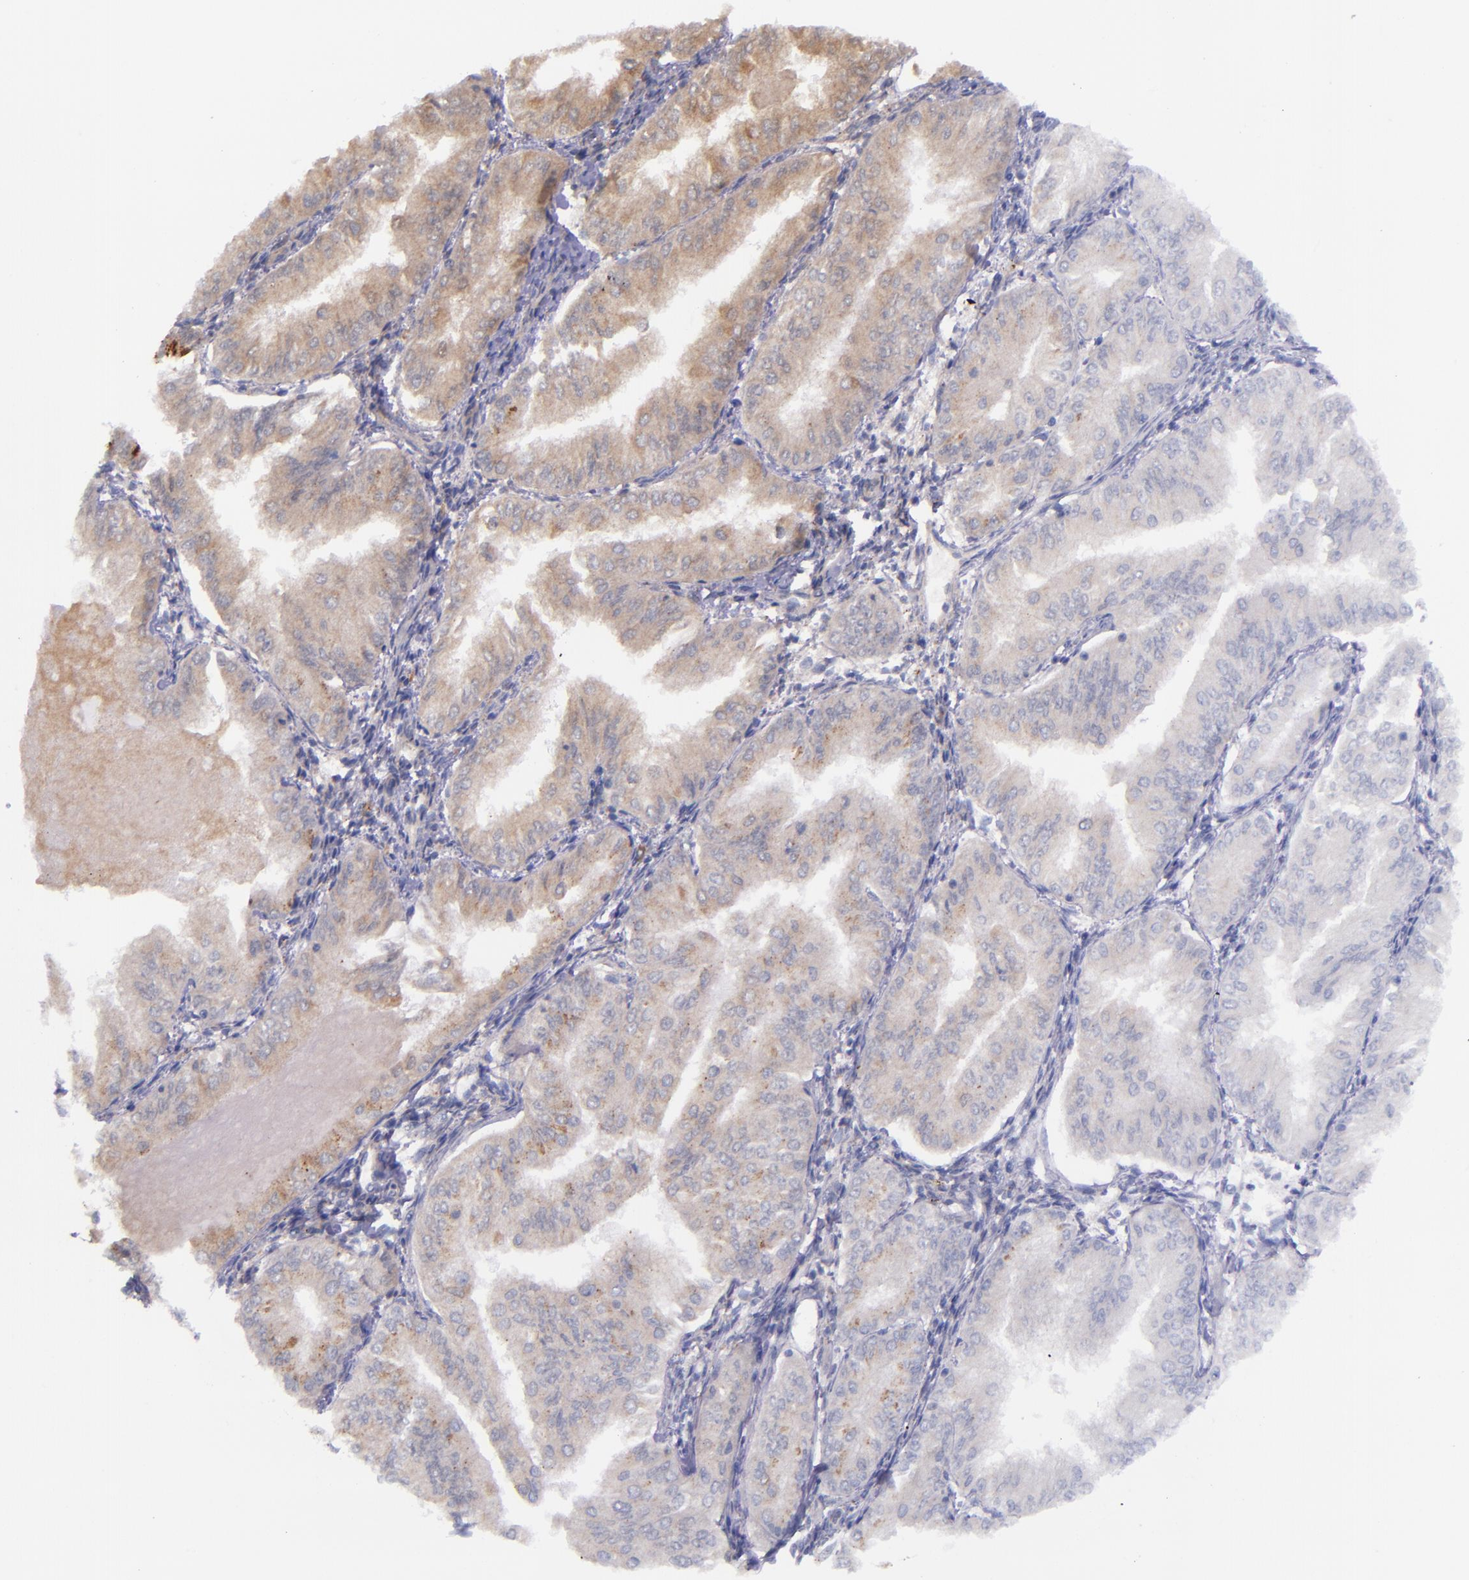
{"staining": {"intensity": "weak", "quantity": ">75%", "location": "cytoplasmic/membranous"}, "tissue": "endometrial cancer", "cell_type": "Tumor cells", "image_type": "cancer", "snomed": [{"axis": "morphology", "description": "Adenocarcinoma, NOS"}, {"axis": "topography", "description": "Endometrium"}], "caption": "There is low levels of weak cytoplasmic/membranous expression in tumor cells of endometrial cancer (adenocarcinoma), as demonstrated by immunohistochemical staining (brown color).", "gene": "IVL", "patient": {"sex": "female", "age": 53}}